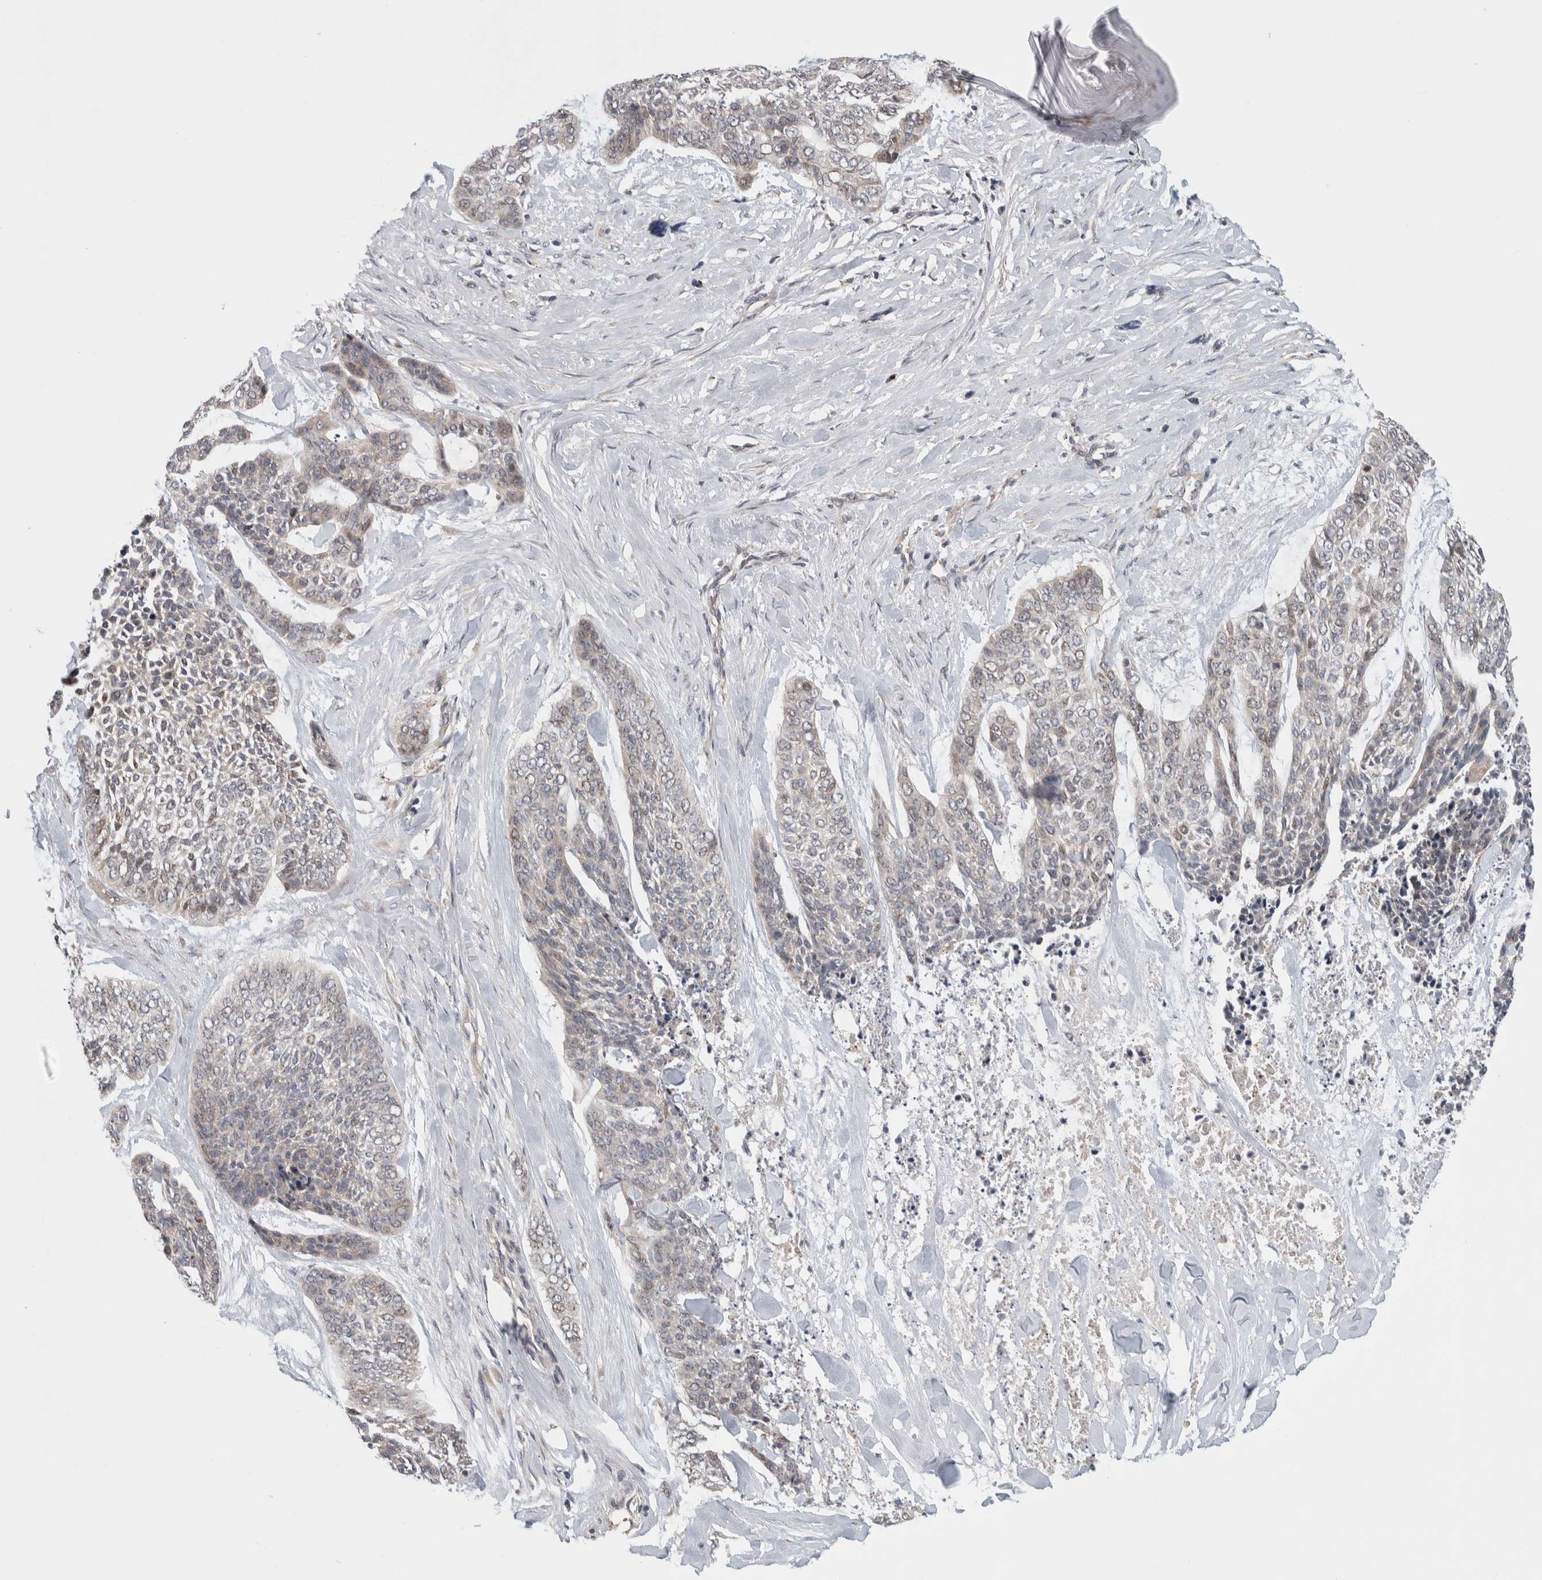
{"staining": {"intensity": "weak", "quantity": "<25%", "location": "cytoplasmic/membranous"}, "tissue": "skin cancer", "cell_type": "Tumor cells", "image_type": "cancer", "snomed": [{"axis": "morphology", "description": "Basal cell carcinoma"}, {"axis": "topography", "description": "Skin"}], "caption": "Protein analysis of skin basal cell carcinoma demonstrates no significant staining in tumor cells. The staining is performed using DAB (3,3'-diaminobenzidine) brown chromogen with nuclei counter-stained in using hematoxylin.", "gene": "MSL1", "patient": {"sex": "female", "age": 64}}